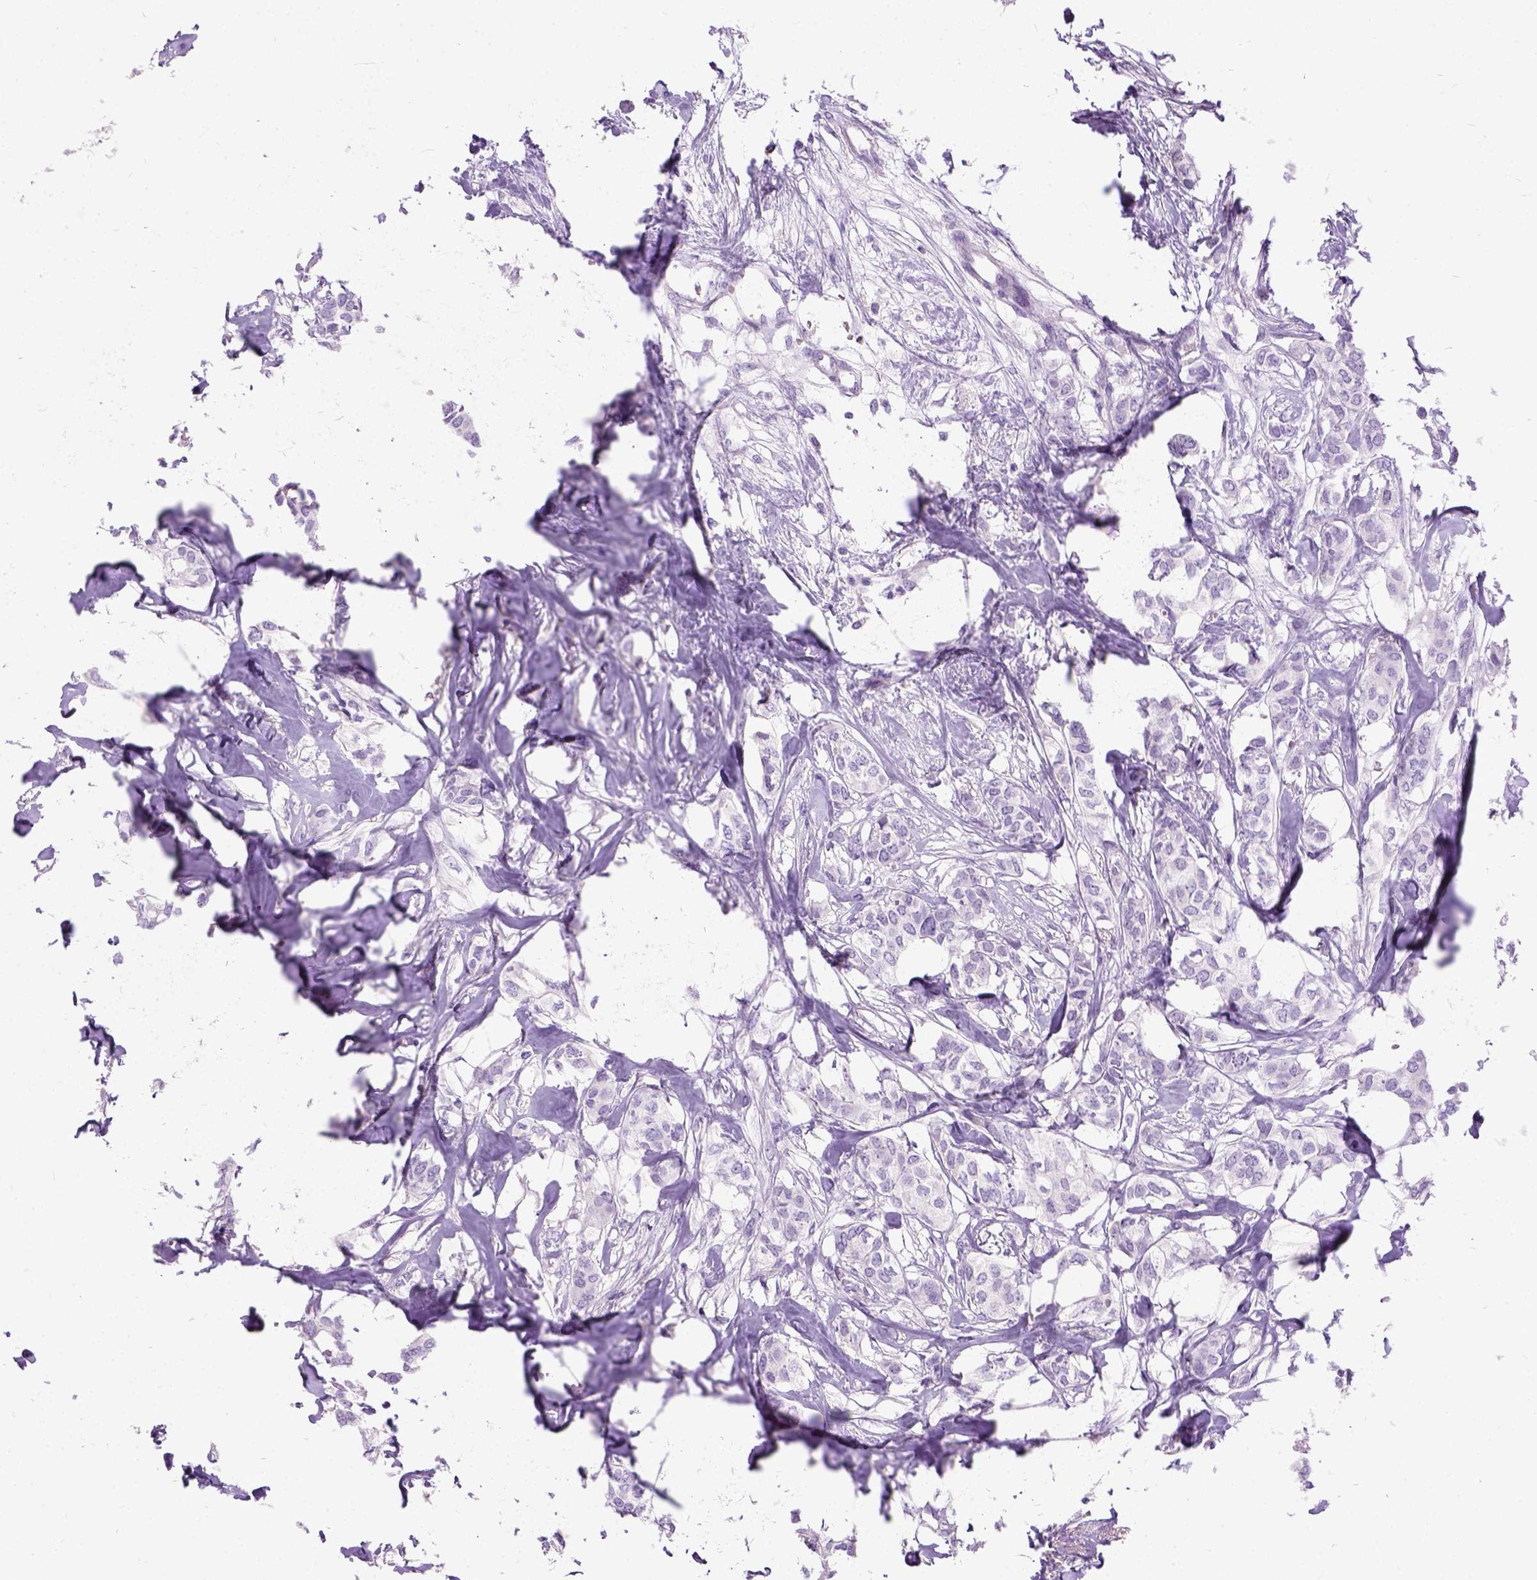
{"staining": {"intensity": "negative", "quantity": "none", "location": "none"}, "tissue": "breast cancer", "cell_type": "Tumor cells", "image_type": "cancer", "snomed": [{"axis": "morphology", "description": "Duct carcinoma"}, {"axis": "topography", "description": "Breast"}], "caption": "Immunohistochemistry (IHC) image of neoplastic tissue: breast cancer stained with DAB exhibits no significant protein staining in tumor cells. (IHC, brightfield microscopy, high magnification).", "gene": "PRG2", "patient": {"sex": "female", "age": 62}}